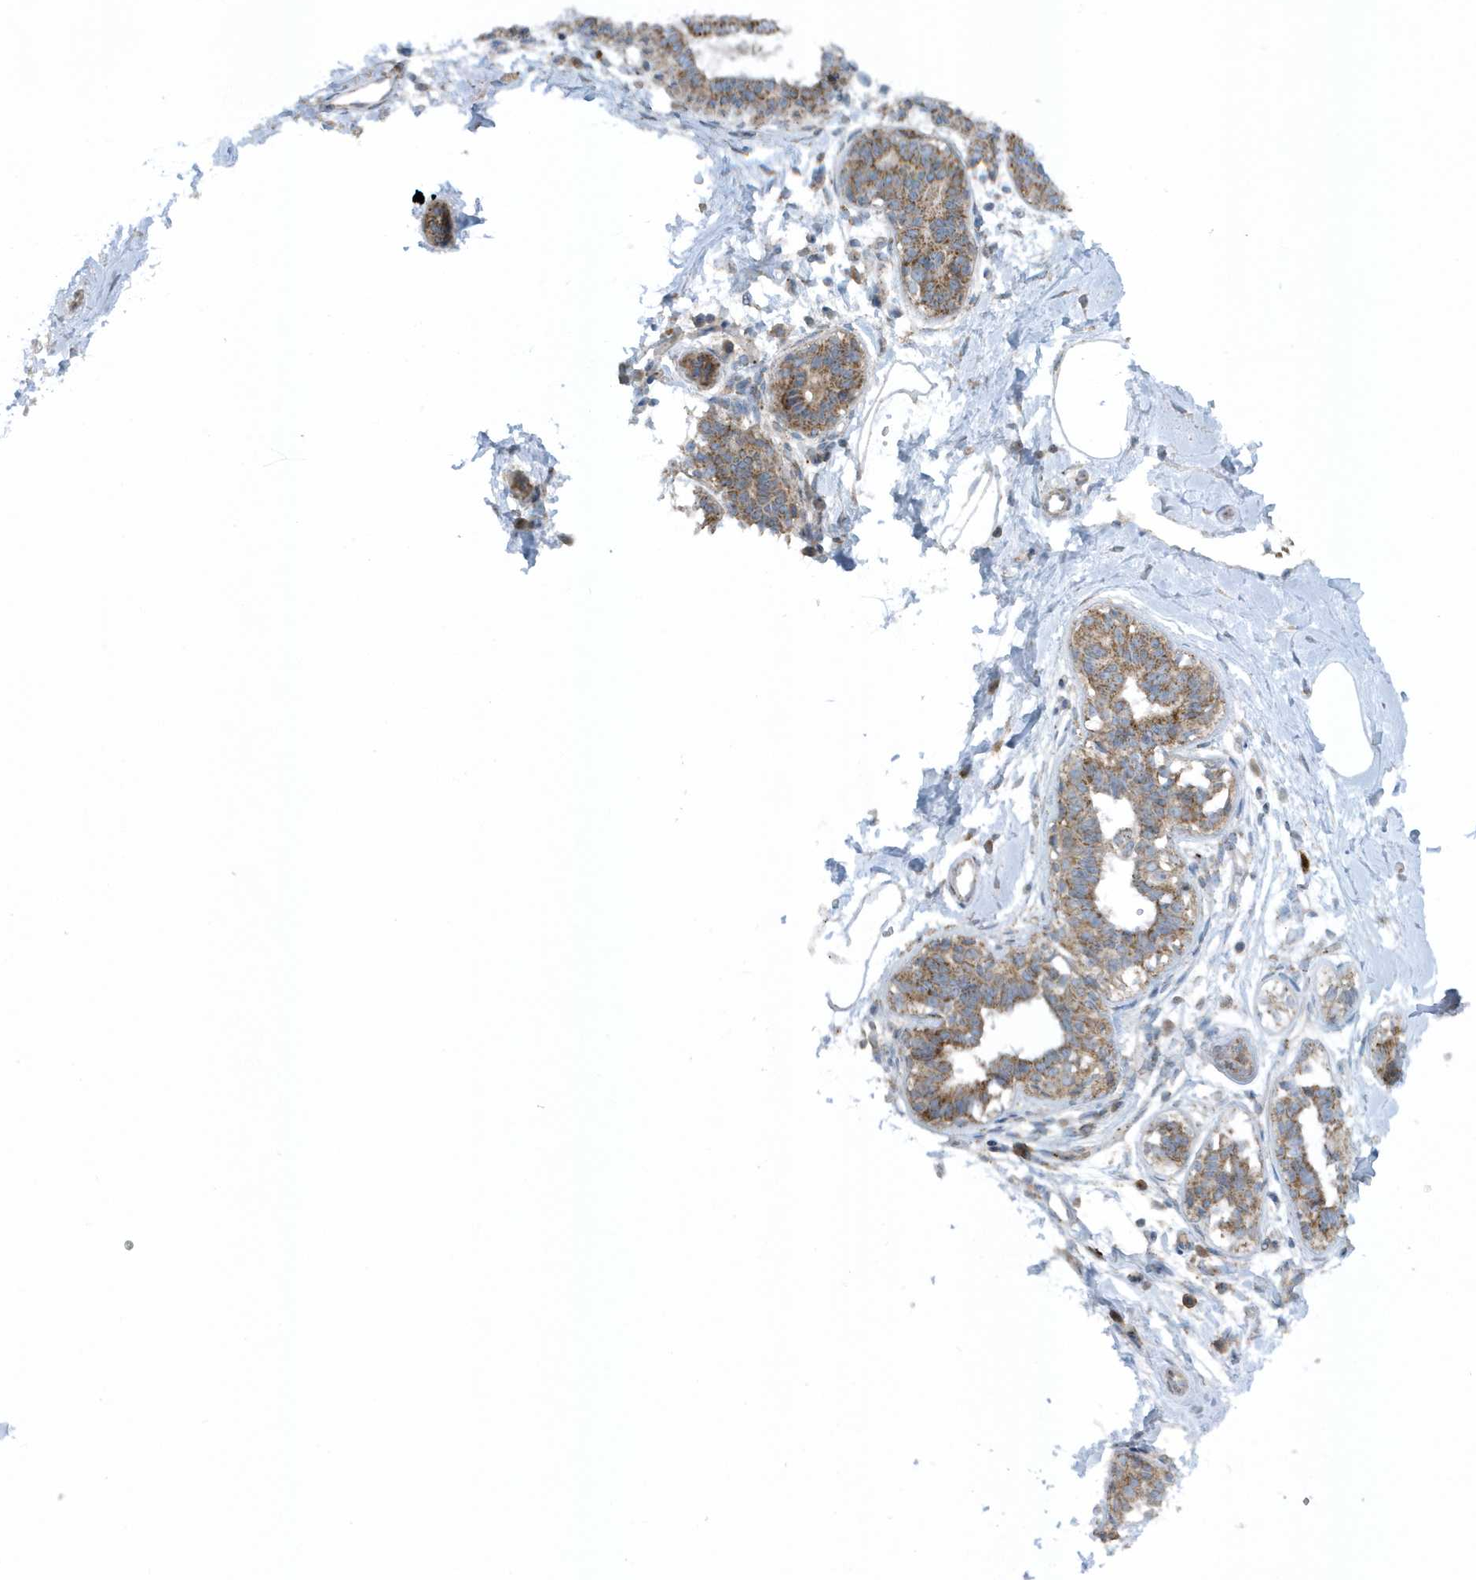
{"staining": {"intensity": "negative", "quantity": "none", "location": "none"}, "tissue": "breast", "cell_type": "Adipocytes", "image_type": "normal", "snomed": [{"axis": "morphology", "description": "Normal tissue, NOS"}, {"axis": "topography", "description": "Breast"}], "caption": "Breast stained for a protein using IHC shows no positivity adipocytes.", "gene": "SLC38A2", "patient": {"sex": "female", "age": 45}}